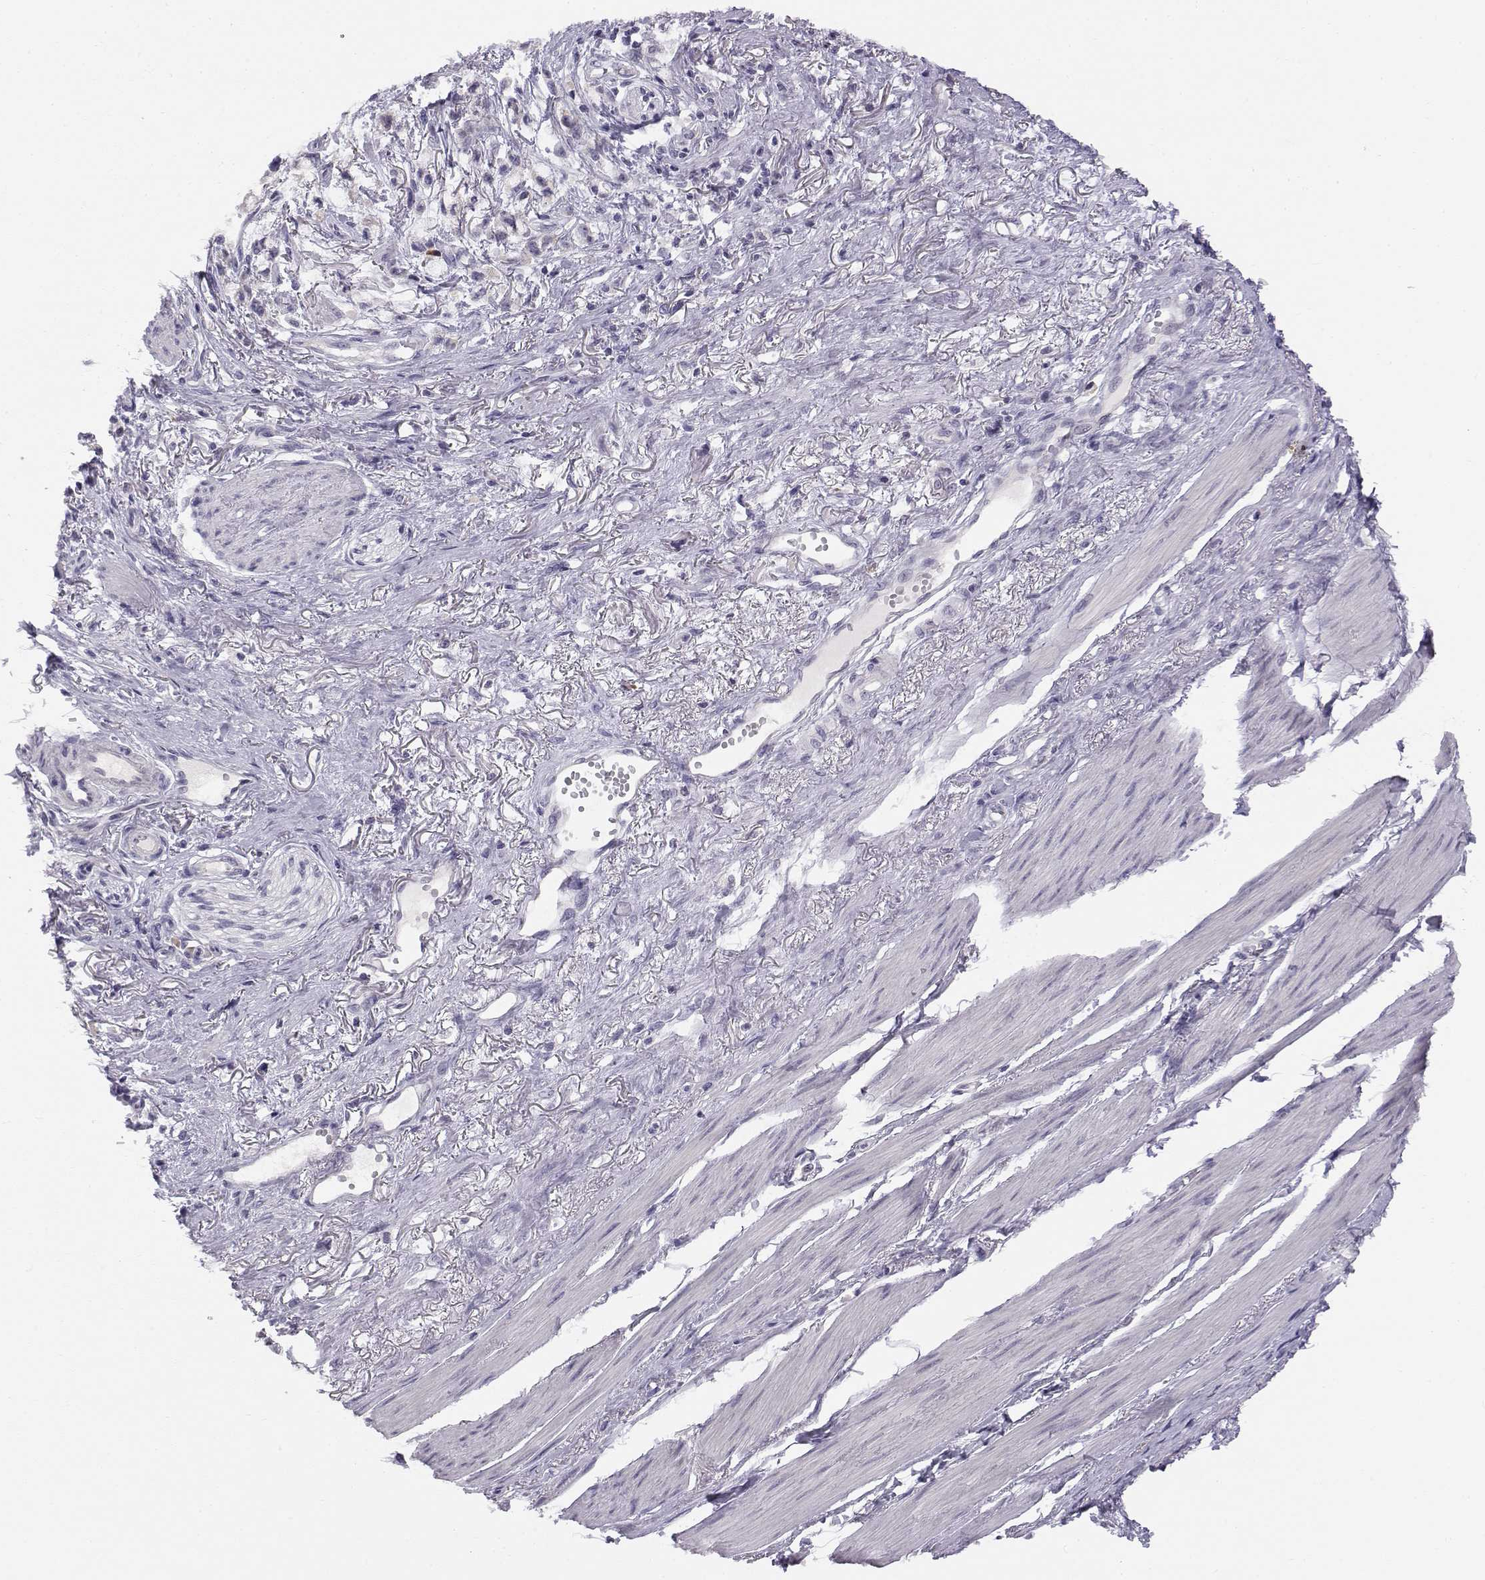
{"staining": {"intensity": "weak", "quantity": "25%-75%", "location": "cytoplasmic/membranous"}, "tissue": "stomach cancer", "cell_type": "Tumor cells", "image_type": "cancer", "snomed": [{"axis": "morphology", "description": "Adenocarcinoma, NOS"}, {"axis": "topography", "description": "Stomach"}], "caption": "The immunohistochemical stain highlights weak cytoplasmic/membranous staining in tumor cells of adenocarcinoma (stomach) tissue.", "gene": "ACSL6", "patient": {"sex": "female", "age": 81}}